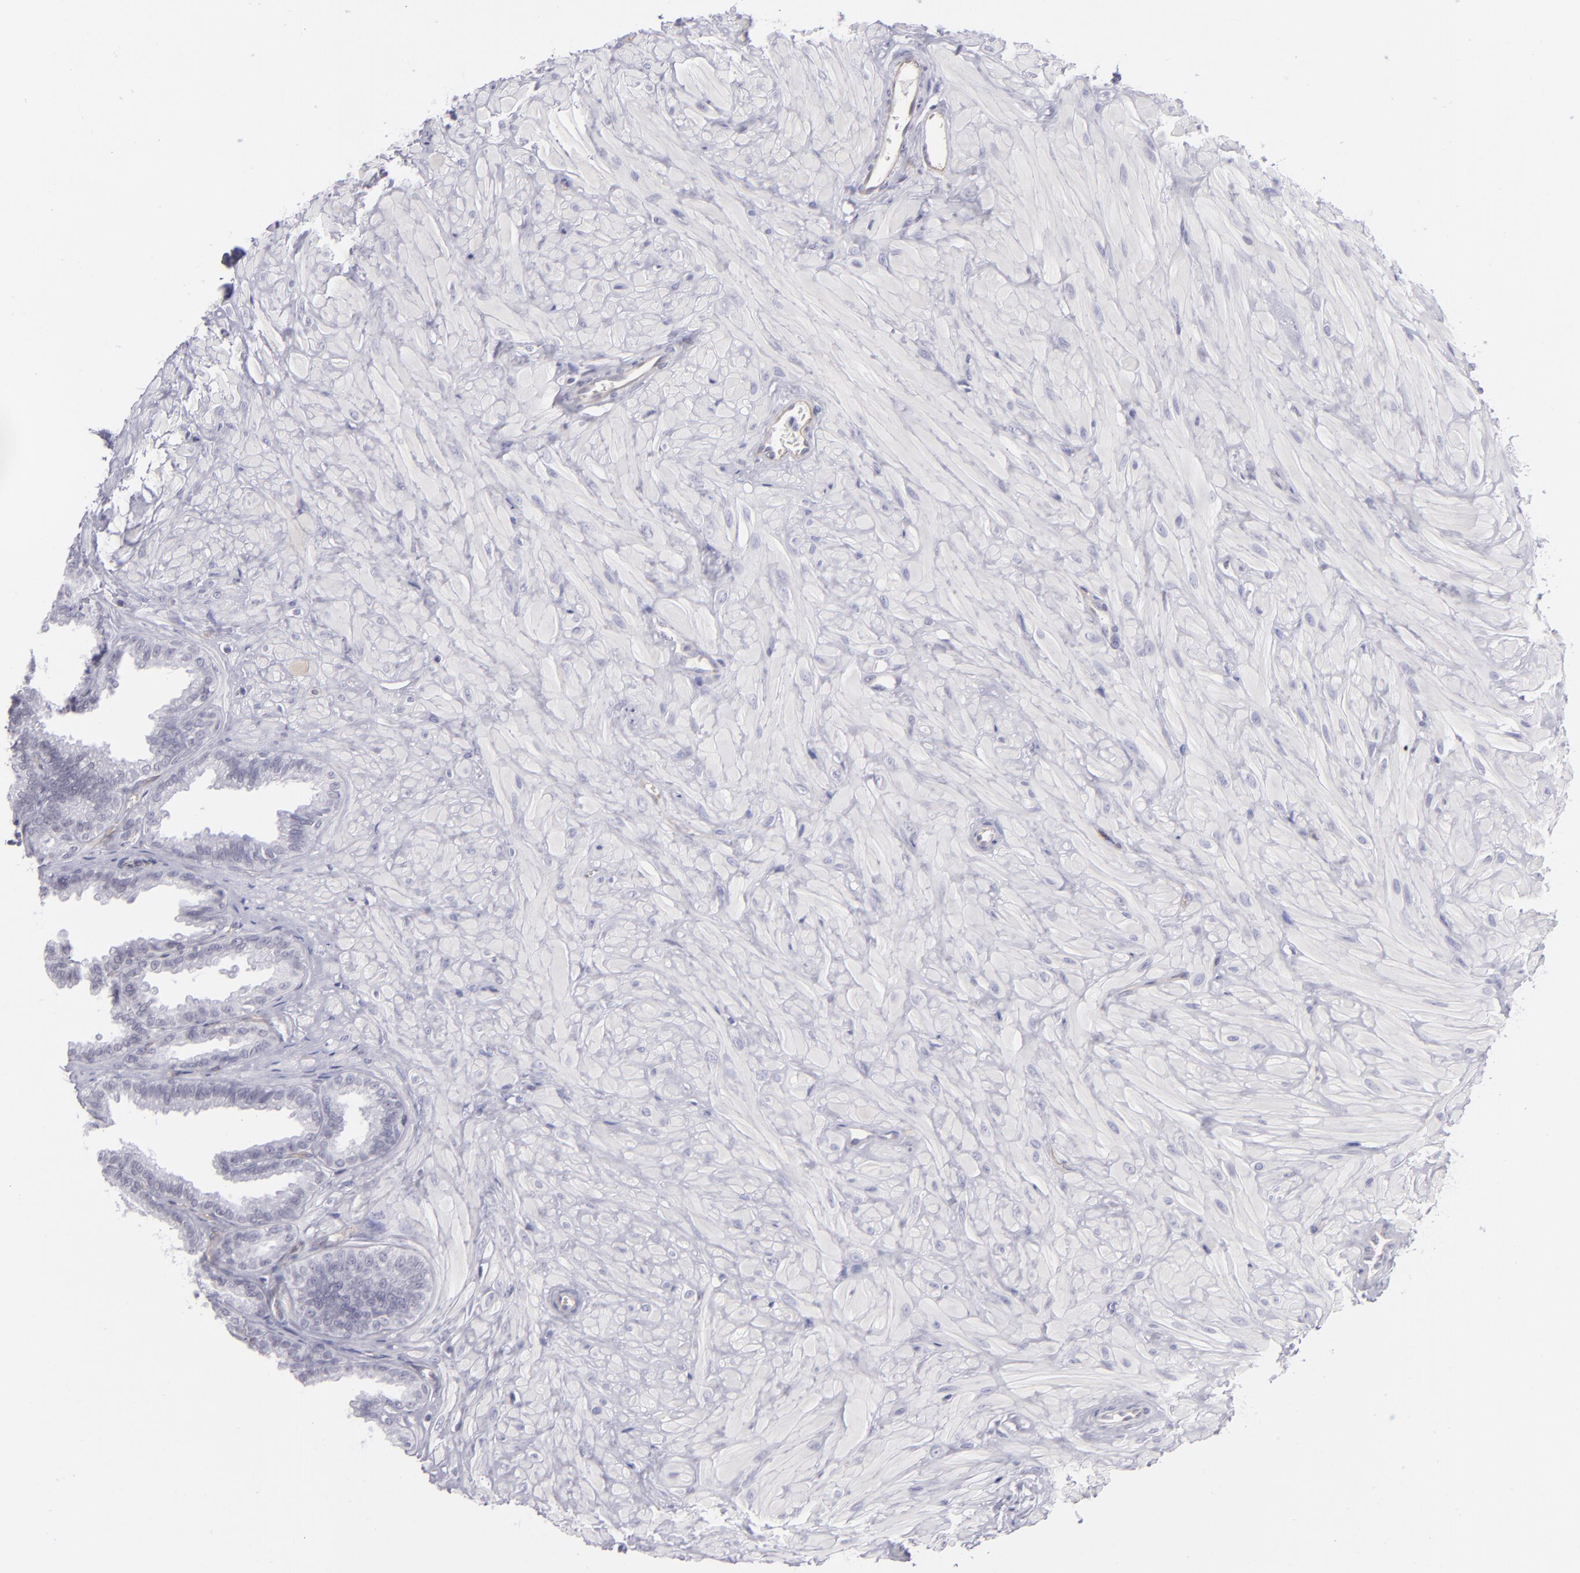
{"staining": {"intensity": "negative", "quantity": "none", "location": "none"}, "tissue": "seminal vesicle", "cell_type": "Glandular cells", "image_type": "normal", "snomed": [{"axis": "morphology", "description": "Normal tissue, NOS"}, {"axis": "topography", "description": "Seminal veicle"}], "caption": "DAB immunohistochemical staining of normal seminal vesicle displays no significant staining in glandular cells. Brightfield microscopy of immunohistochemistry stained with DAB (brown) and hematoxylin (blue), captured at high magnification.", "gene": "THBD", "patient": {"sex": "male", "age": 26}}